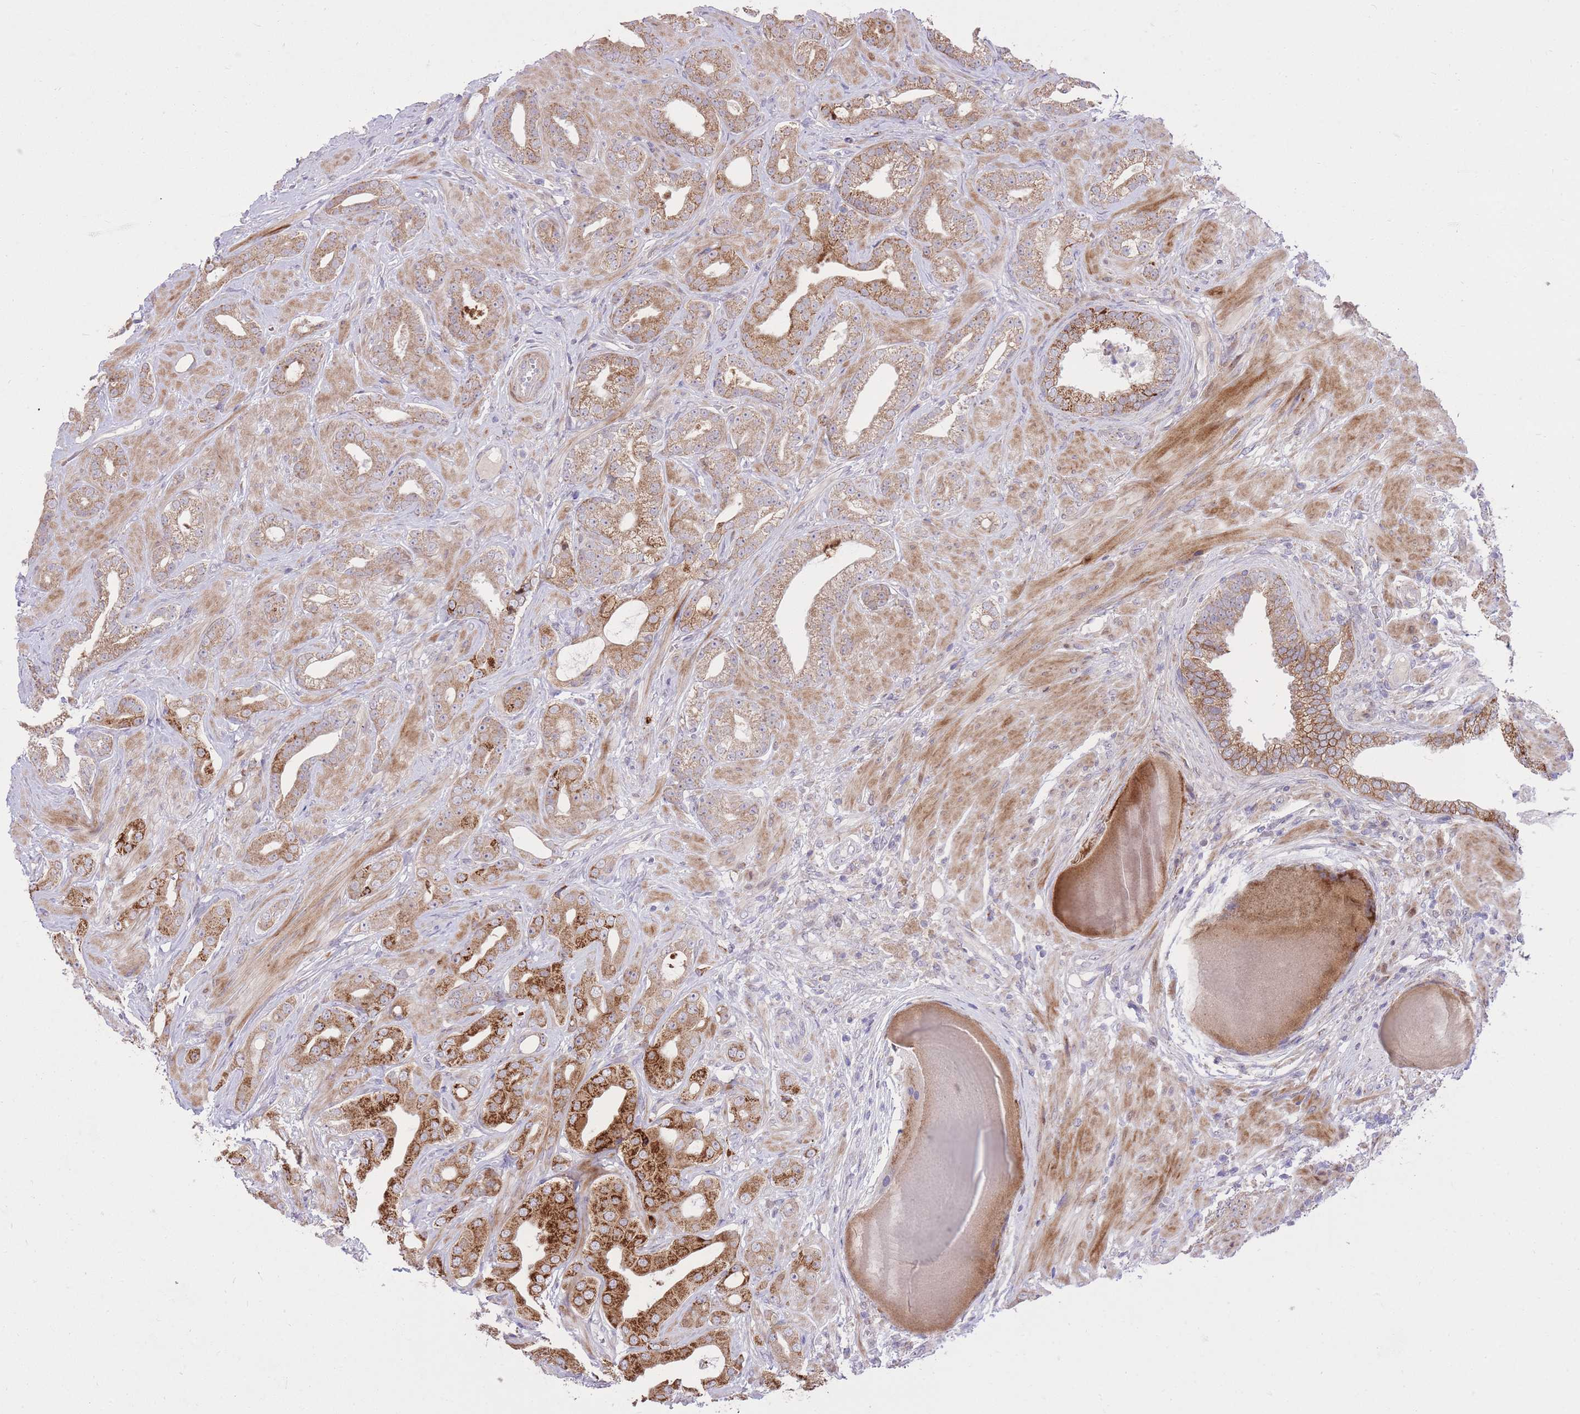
{"staining": {"intensity": "strong", "quantity": "25%-75%", "location": "cytoplasmic/membranous"}, "tissue": "prostate cancer", "cell_type": "Tumor cells", "image_type": "cancer", "snomed": [{"axis": "morphology", "description": "Adenocarcinoma, Low grade"}, {"axis": "topography", "description": "Prostate"}], "caption": "A brown stain shows strong cytoplasmic/membranous staining of a protein in prostate cancer (adenocarcinoma (low-grade)) tumor cells.", "gene": "SLC4A4", "patient": {"sex": "male", "age": 57}}